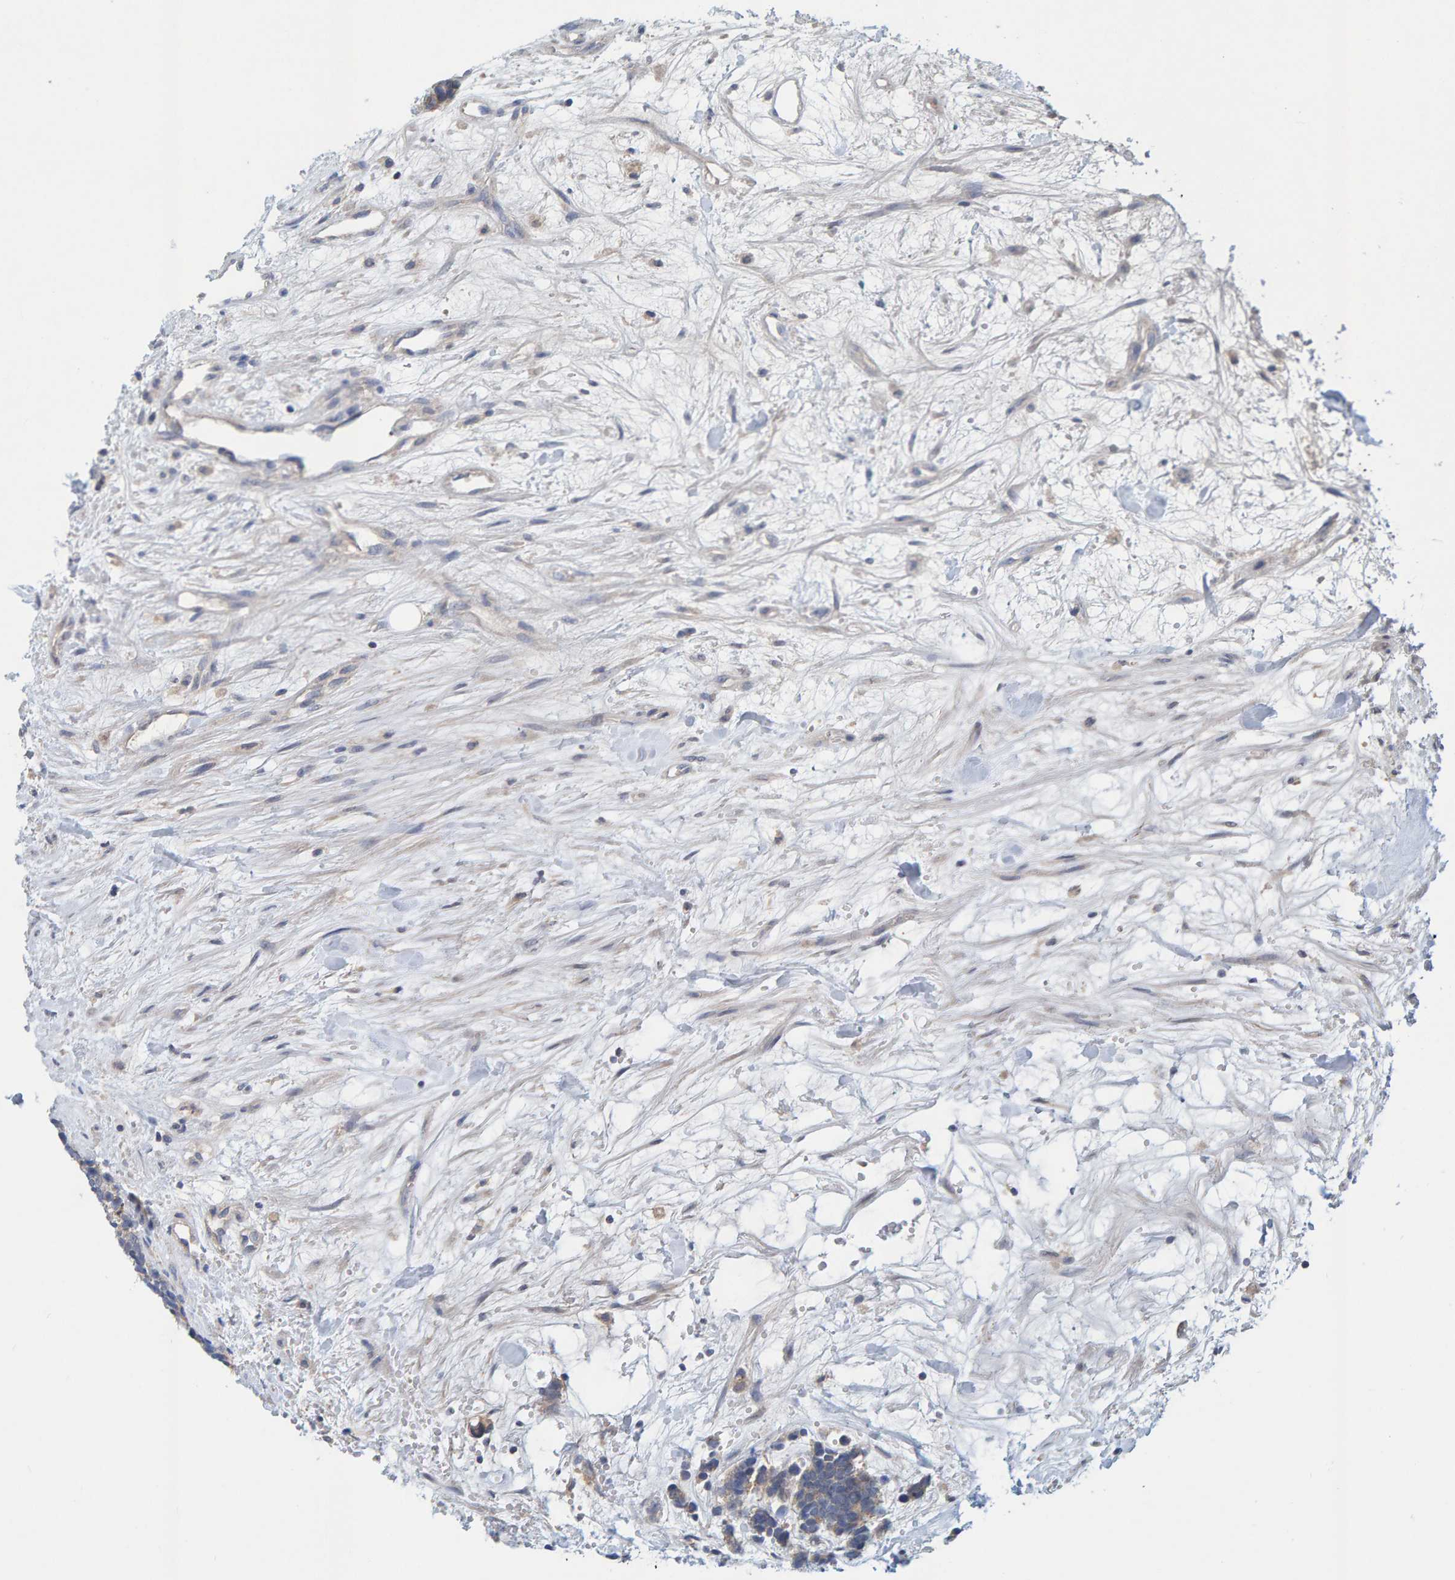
{"staining": {"intensity": "weak", "quantity": "25%-75%", "location": "cytoplasmic/membranous"}, "tissue": "carcinoid", "cell_type": "Tumor cells", "image_type": "cancer", "snomed": [{"axis": "morphology", "description": "Carcinoma, NOS"}, {"axis": "morphology", "description": "Carcinoid, malignant, NOS"}, {"axis": "topography", "description": "Urinary bladder"}], "caption": "IHC (DAB (3,3'-diaminobenzidine)) staining of human carcinoid exhibits weak cytoplasmic/membranous protein expression in approximately 25%-75% of tumor cells.", "gene": "TATDN1", "patient": {"sex": "male", "age": 57}}